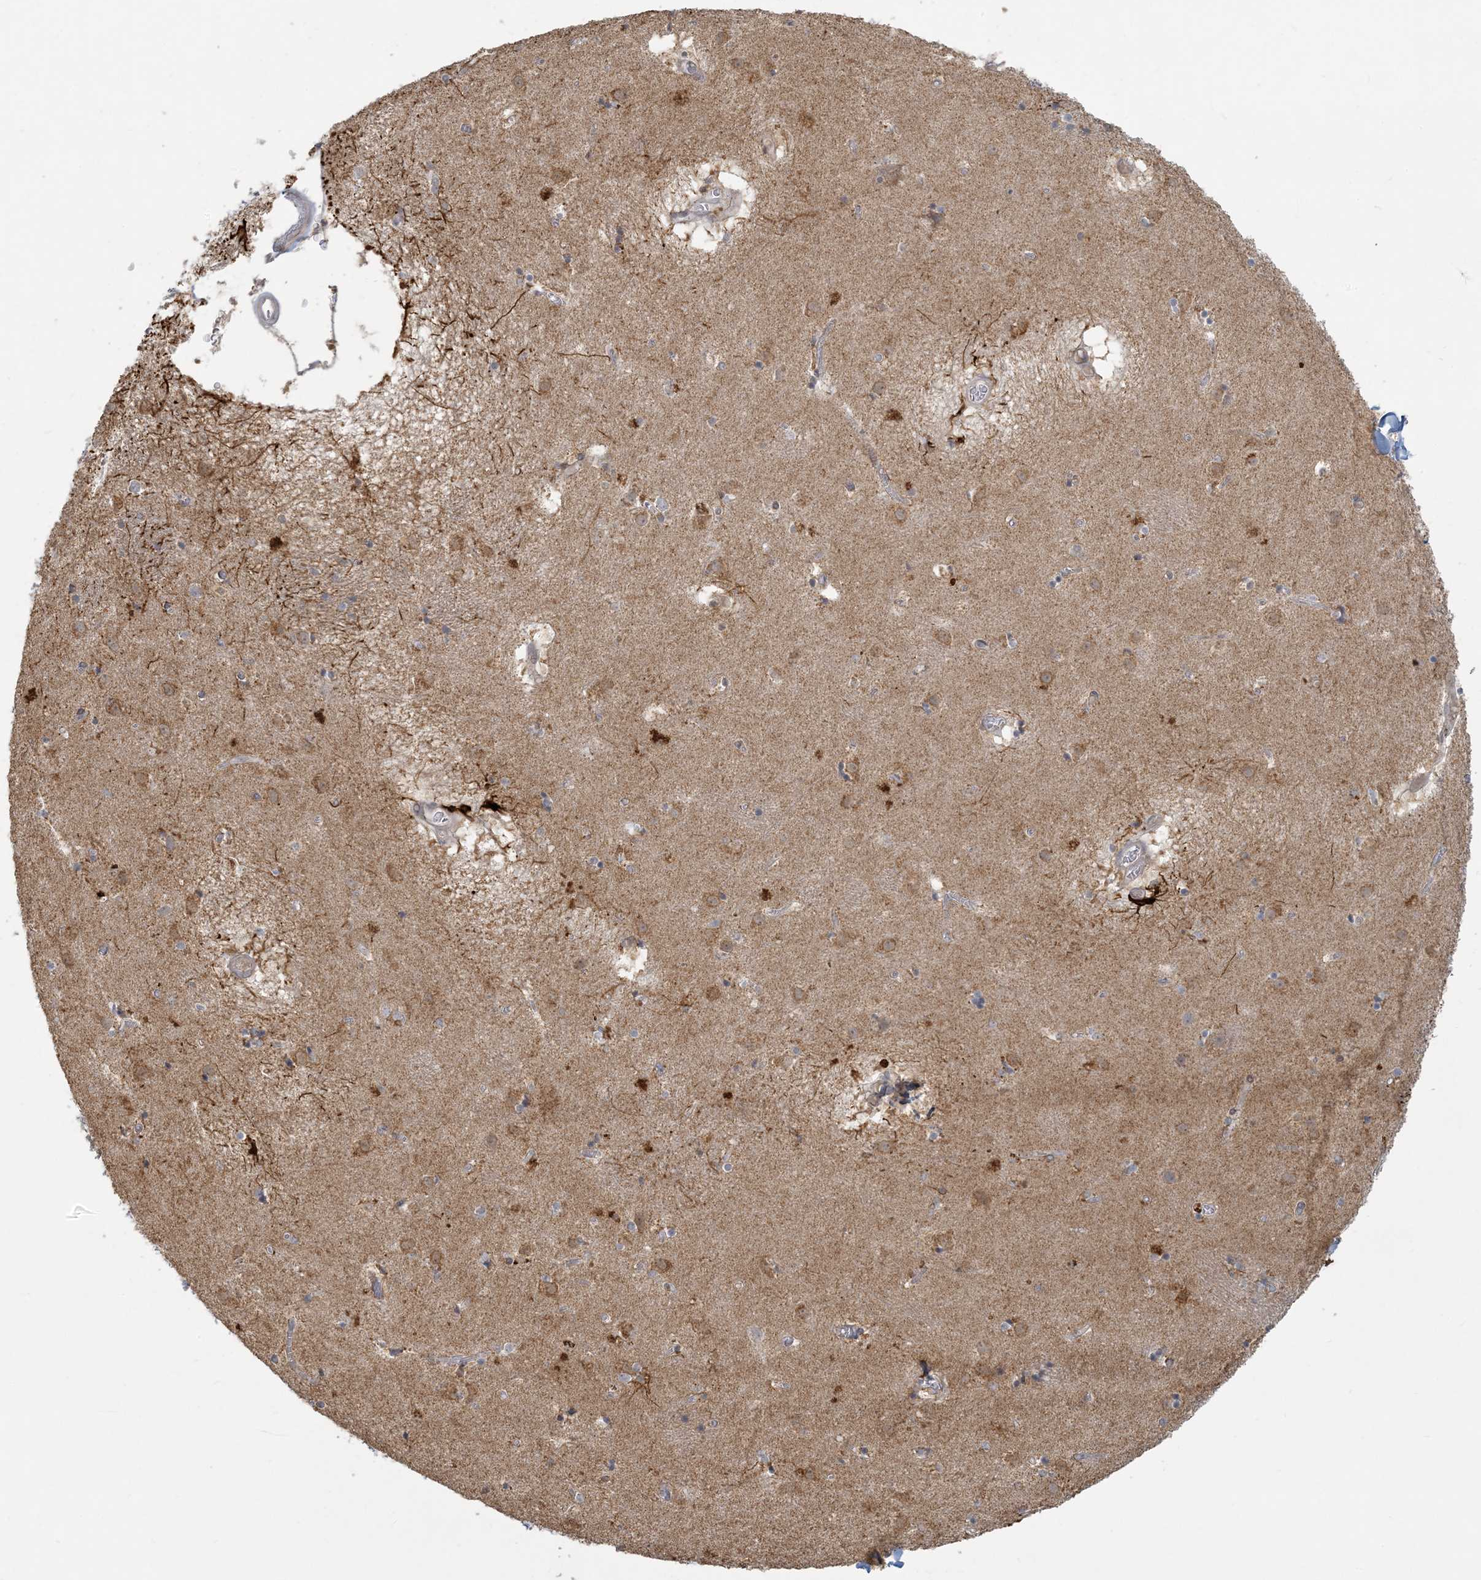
{"staining": {"intensity": "strong", "quantity": "<25%", "location": "cytoplasmic/membranous"}, "tissue": "caudate", "cell_type": "Glial cells", "image_type": "normal", "snomed": [{"axis": "morphology", "description": "Normal tissue, NOS"}, {"axis": "topography", "description": "Lateral ventricle wall"}], "caption": "Immunohistochemistry image of benign caudate stained for a protein (brown), which demonstrates medium levels of strong cytoplasmic/membranous staining in about <25% of glial cells.", "gene": "MCAT", "patient": {"sex": "male", "age": 70}}